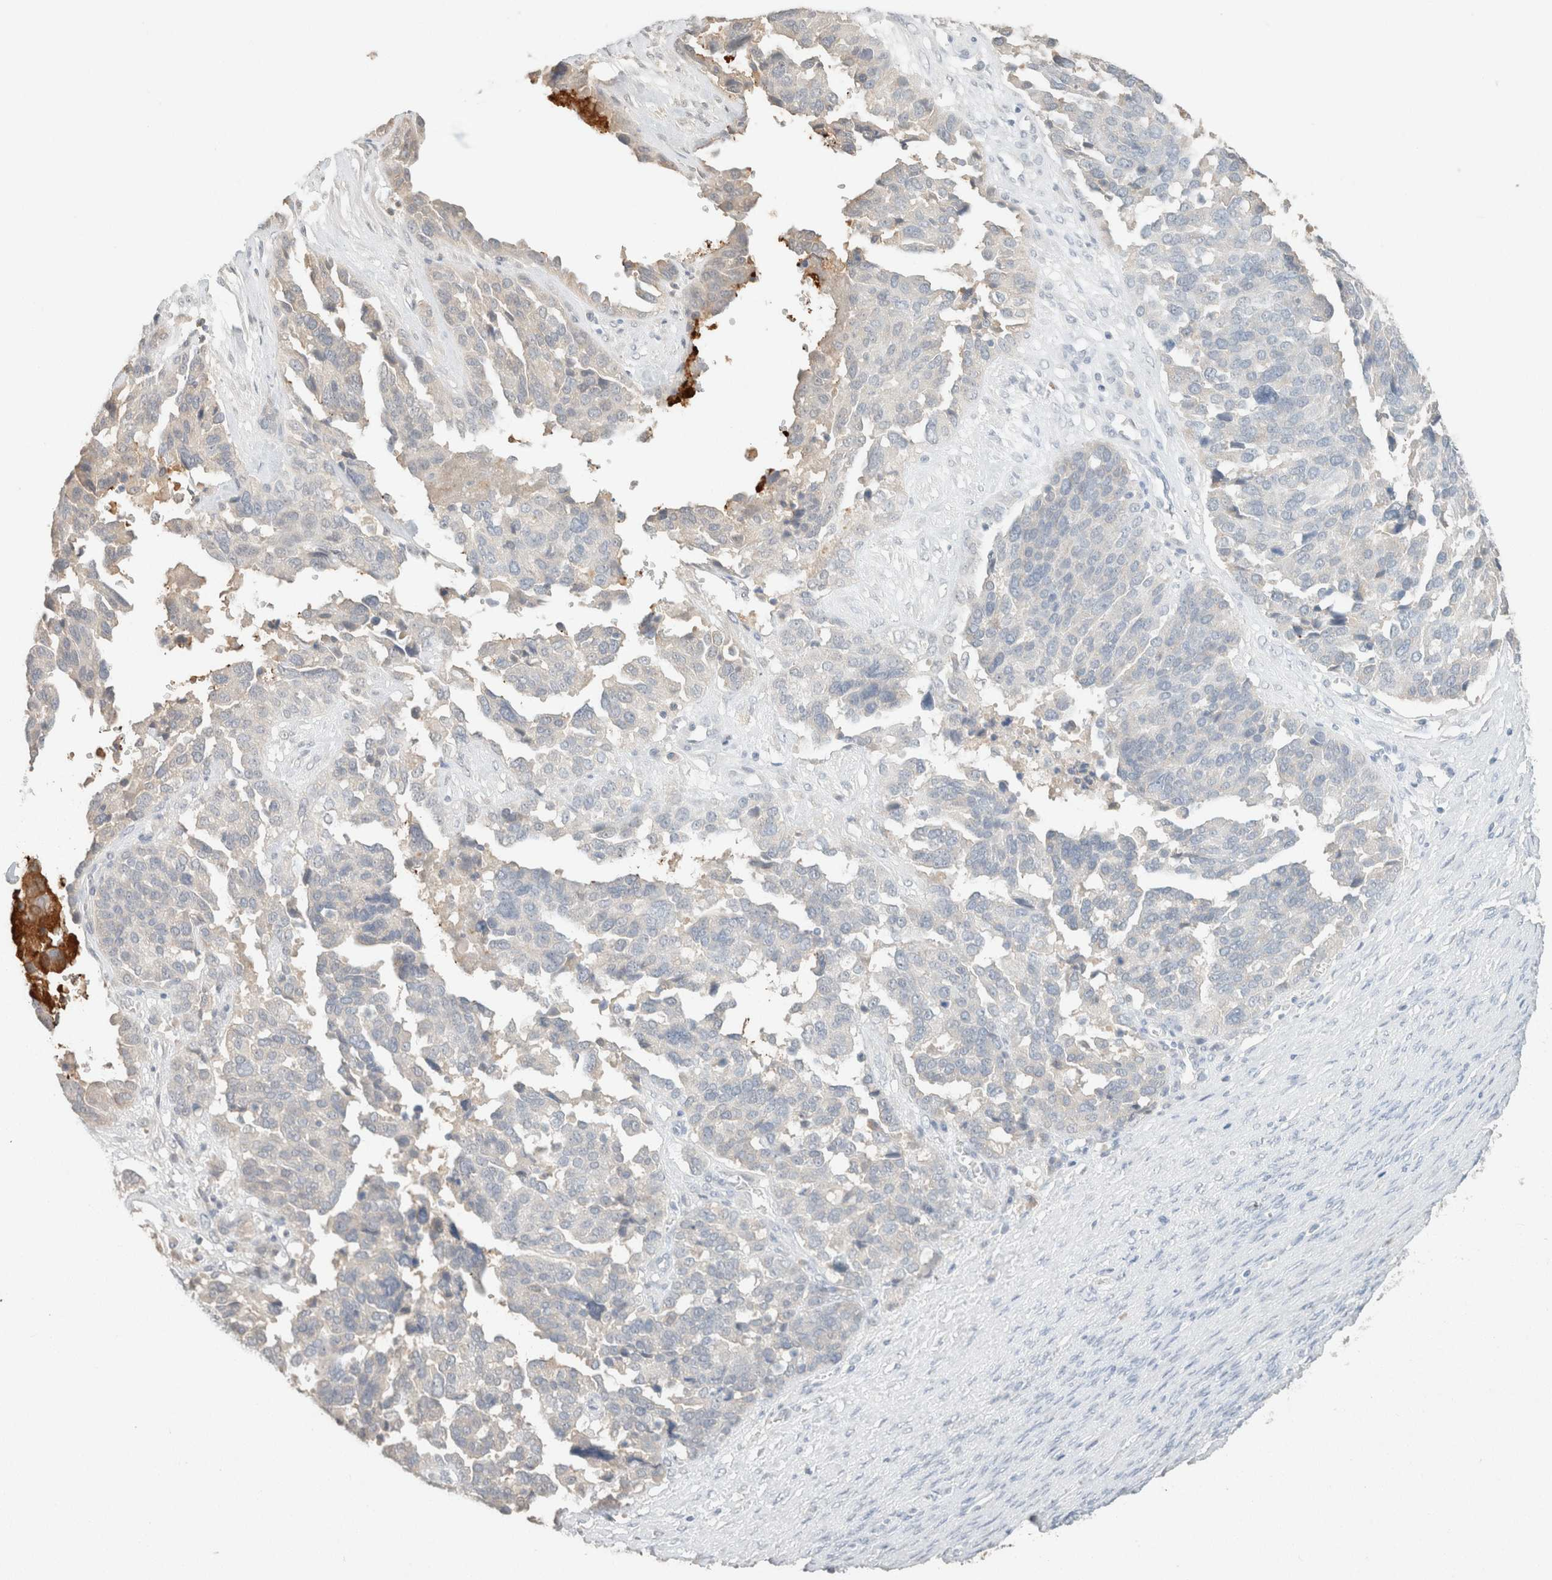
{"staining": {"intensity": "negative", "quantity": "none", "location": "none"}, "tissue": "ovarian cancer", "cell_type": "Tumor cells", "image_type": "cancer", "snomed": [{"axis": "morphology", "description": "Cystadenocarcinoma, serous, NOS"}, {"axis": "topography", "description": "Ovary"}], "caption": "Human ovarian cancer (serous cystadenocarcinoma) stained for a protein using immunohistochemistry demonstrates no staining in tumor cells.", "gene": "CPA1", "patient": {"sex": "female", "age": 44}}